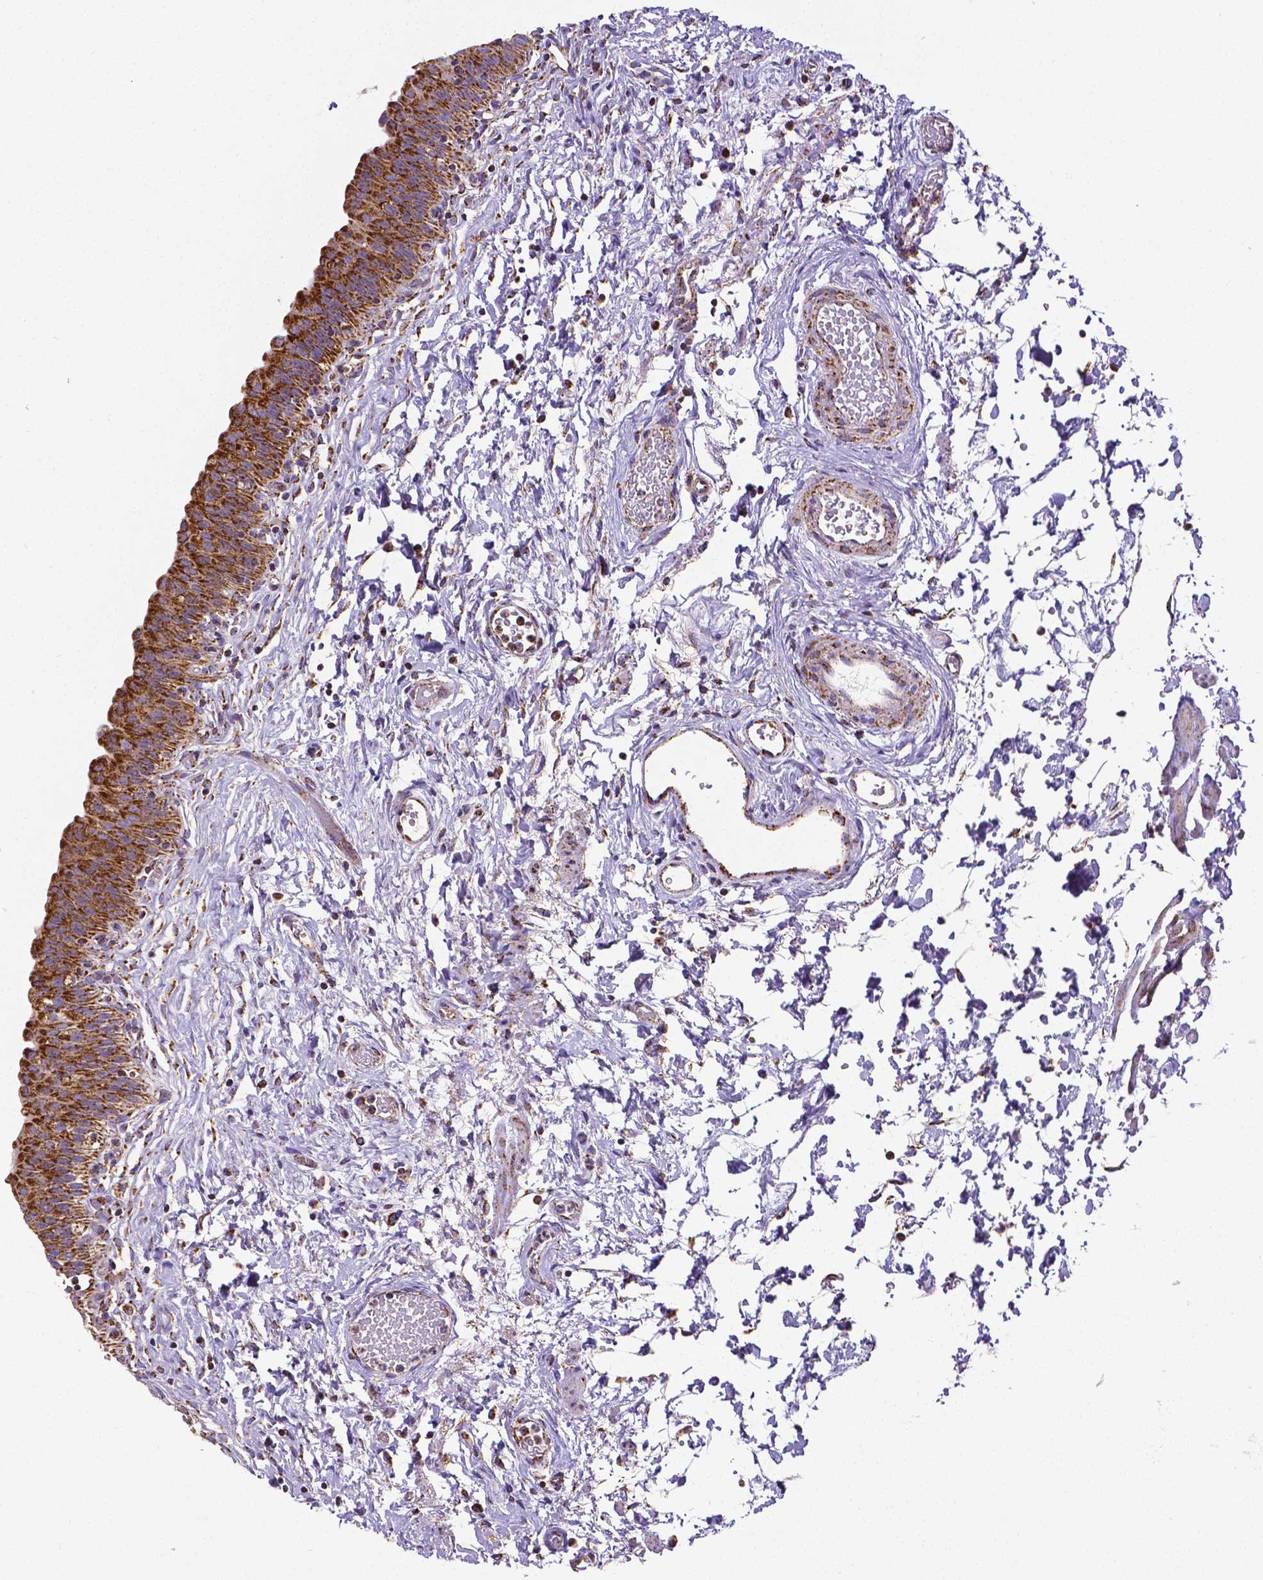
{"staining": {"intensity": "strong", "quantity": ">75%", "location": "cytoplasmic/membranous"}, "tissue": "urinary bladder", "cell_type": "Urothelial cells", "image_type": "normal", "snomed": [{"axis": "morphology", "description": "Normal tissue, NOS"}, {"axis": "topography", "description": "Urinary bladder"}], "caption": "Immunohistochemistry of normal human urinary bladder exhibits high levels of strong cytoplasmic/membranous staining in approximately >75% of urothelial cells.", "gene": "MACC1", "patient": {"sex": "male", "age": 56}}